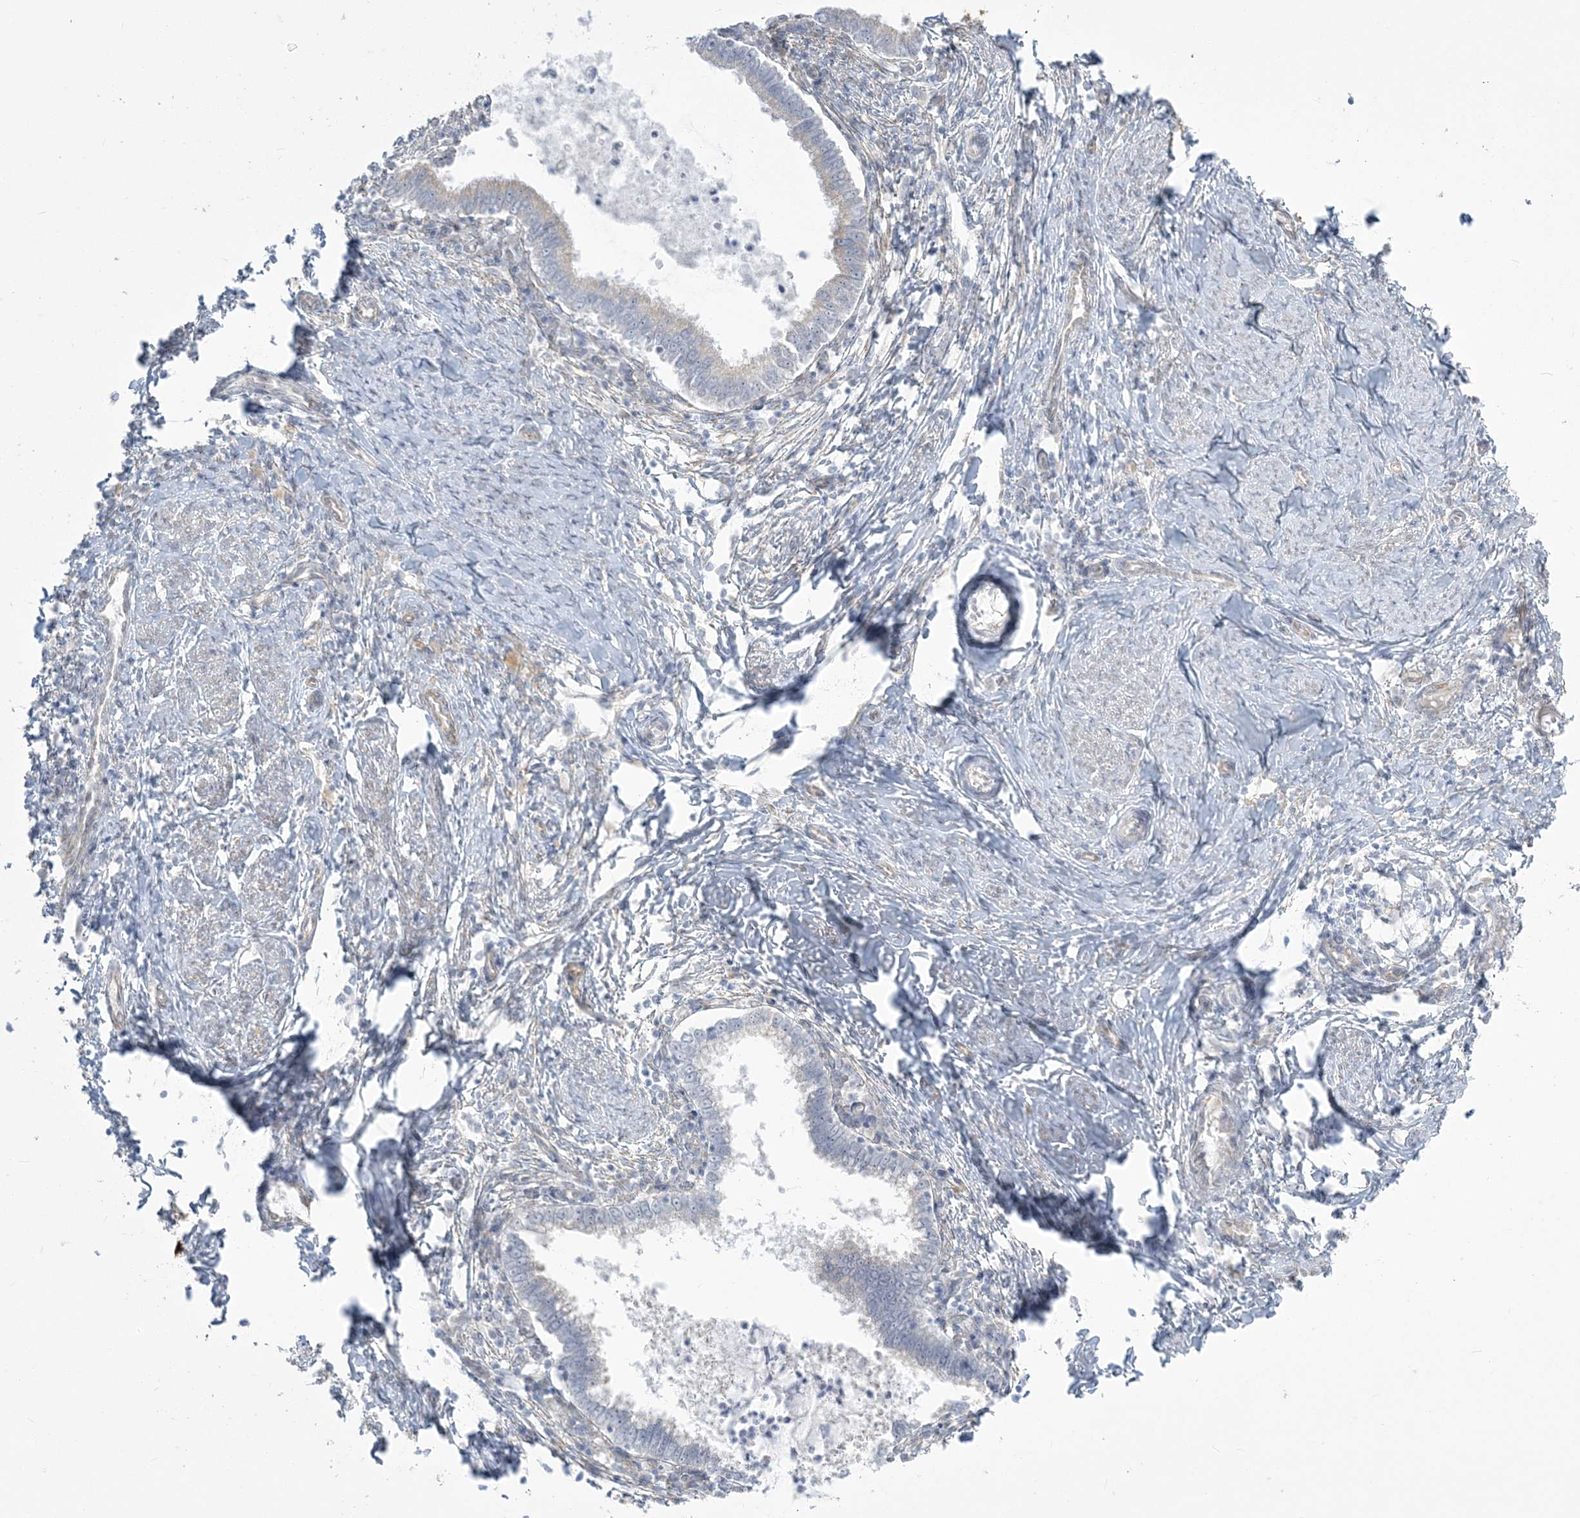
{"staining": {"intensity": "negative", "quantity": "none", "location": "none"}, "tissue": "cervical cancer", "cell_type": "Tumor cells", "image_type": "cancer", "snomed": [{"axis": "morphology", "description": "Adenocarcinoma, NOS"}, {"axis": "topography", "description": "Cervix"}], "caption": "This is an immunohistochemistry micrograph of human adenocarcinoma (cervical). There is no staining in tumor cells.", "gene": "ZC3H6", "patient": {"sex": "female", "age": 36}}